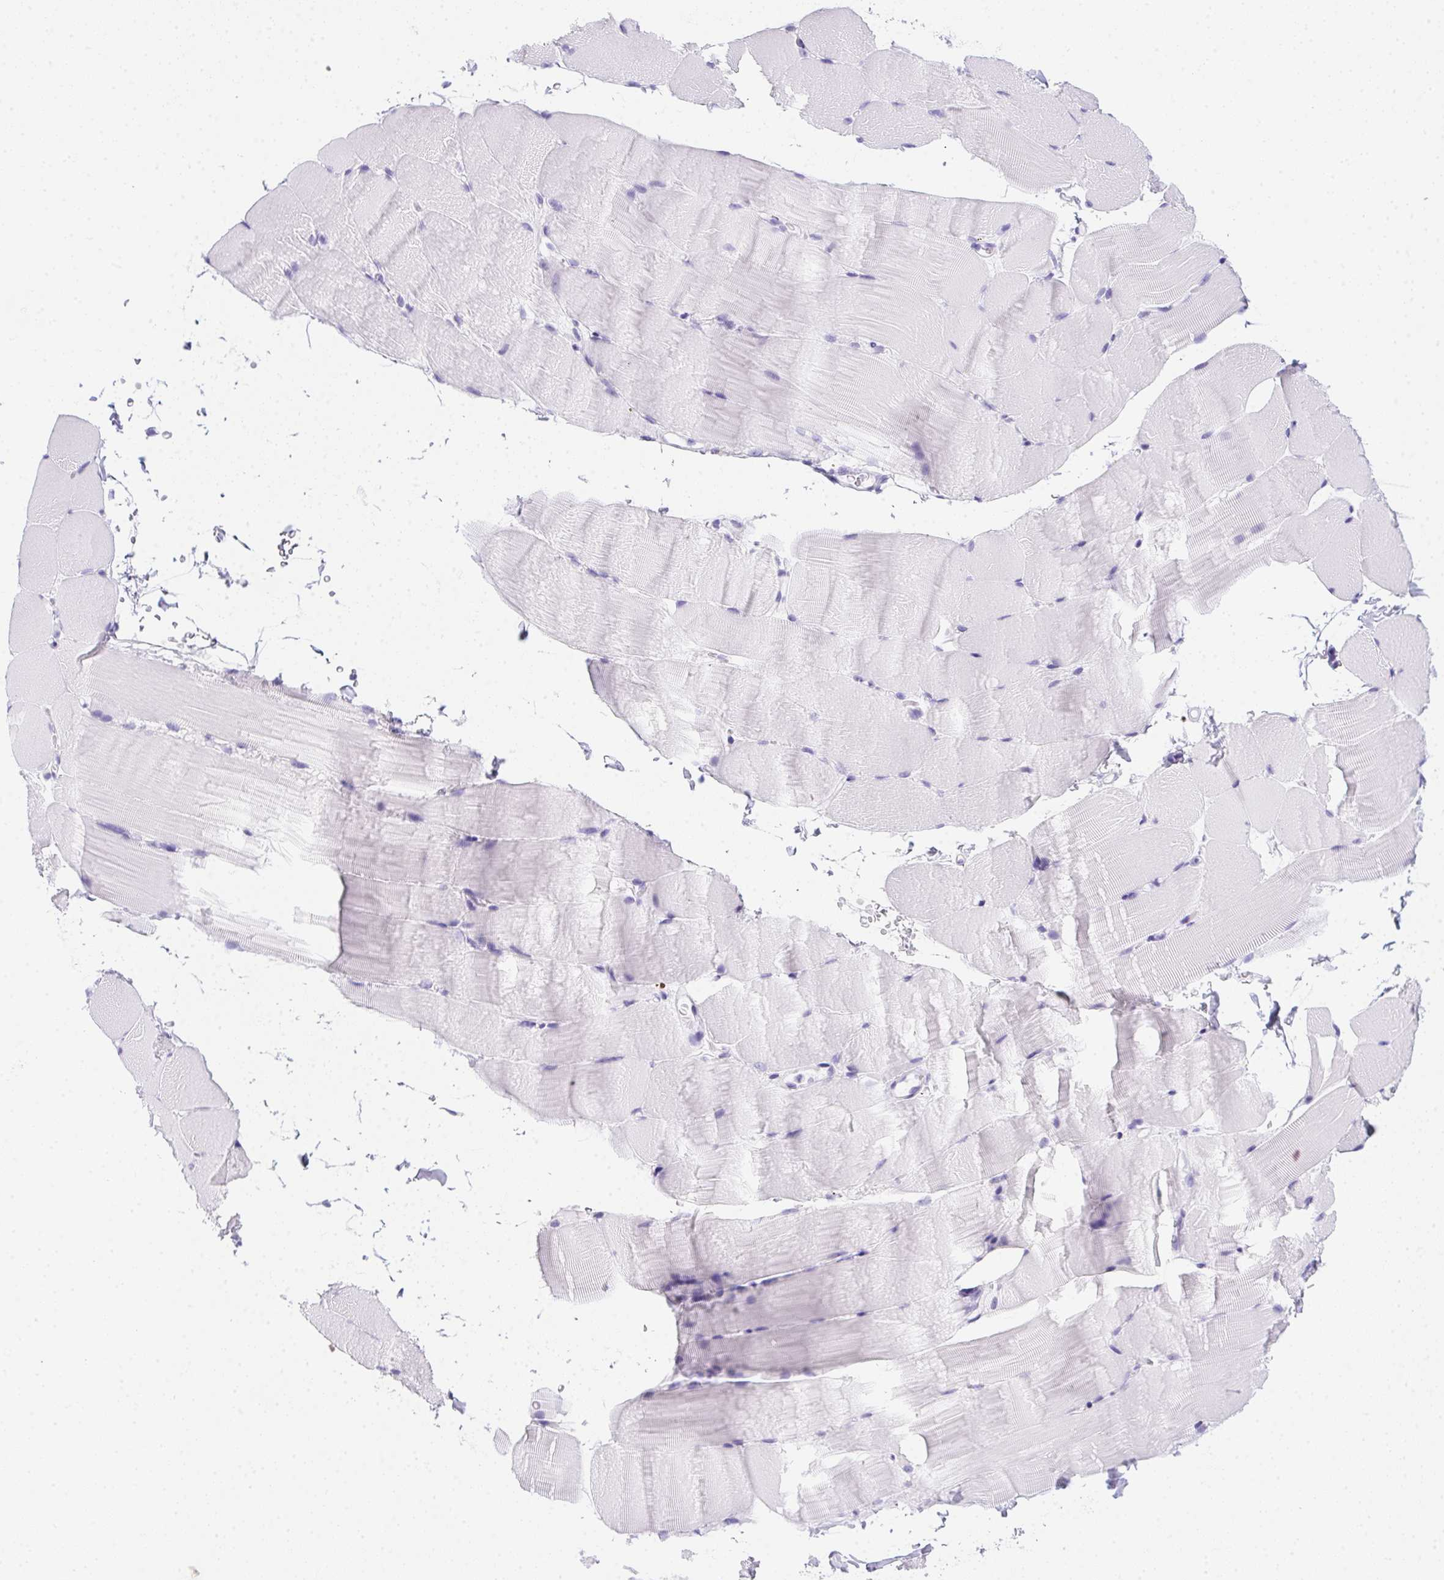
{"staining": {"intensity": "negative", "quantity": "none", "location": "none"}, "tissue": "skeletal muscle", "cell_type": "Myocytes", "image_type": "normal", "snomed": [{"axis": "morphology", "description": "Normal tissue, NOS"}, {"axis": "topography", "description": "Skeletal muscle"}], "caption": "A photomicrograph of human skeletal muscle is negative for staining in myocytes. (Immunohistochemistry (ihc), brightfield microscopy, high magnification).", "gene": "SPACA5B", "patient": {"sex": "female", "age": 37}}